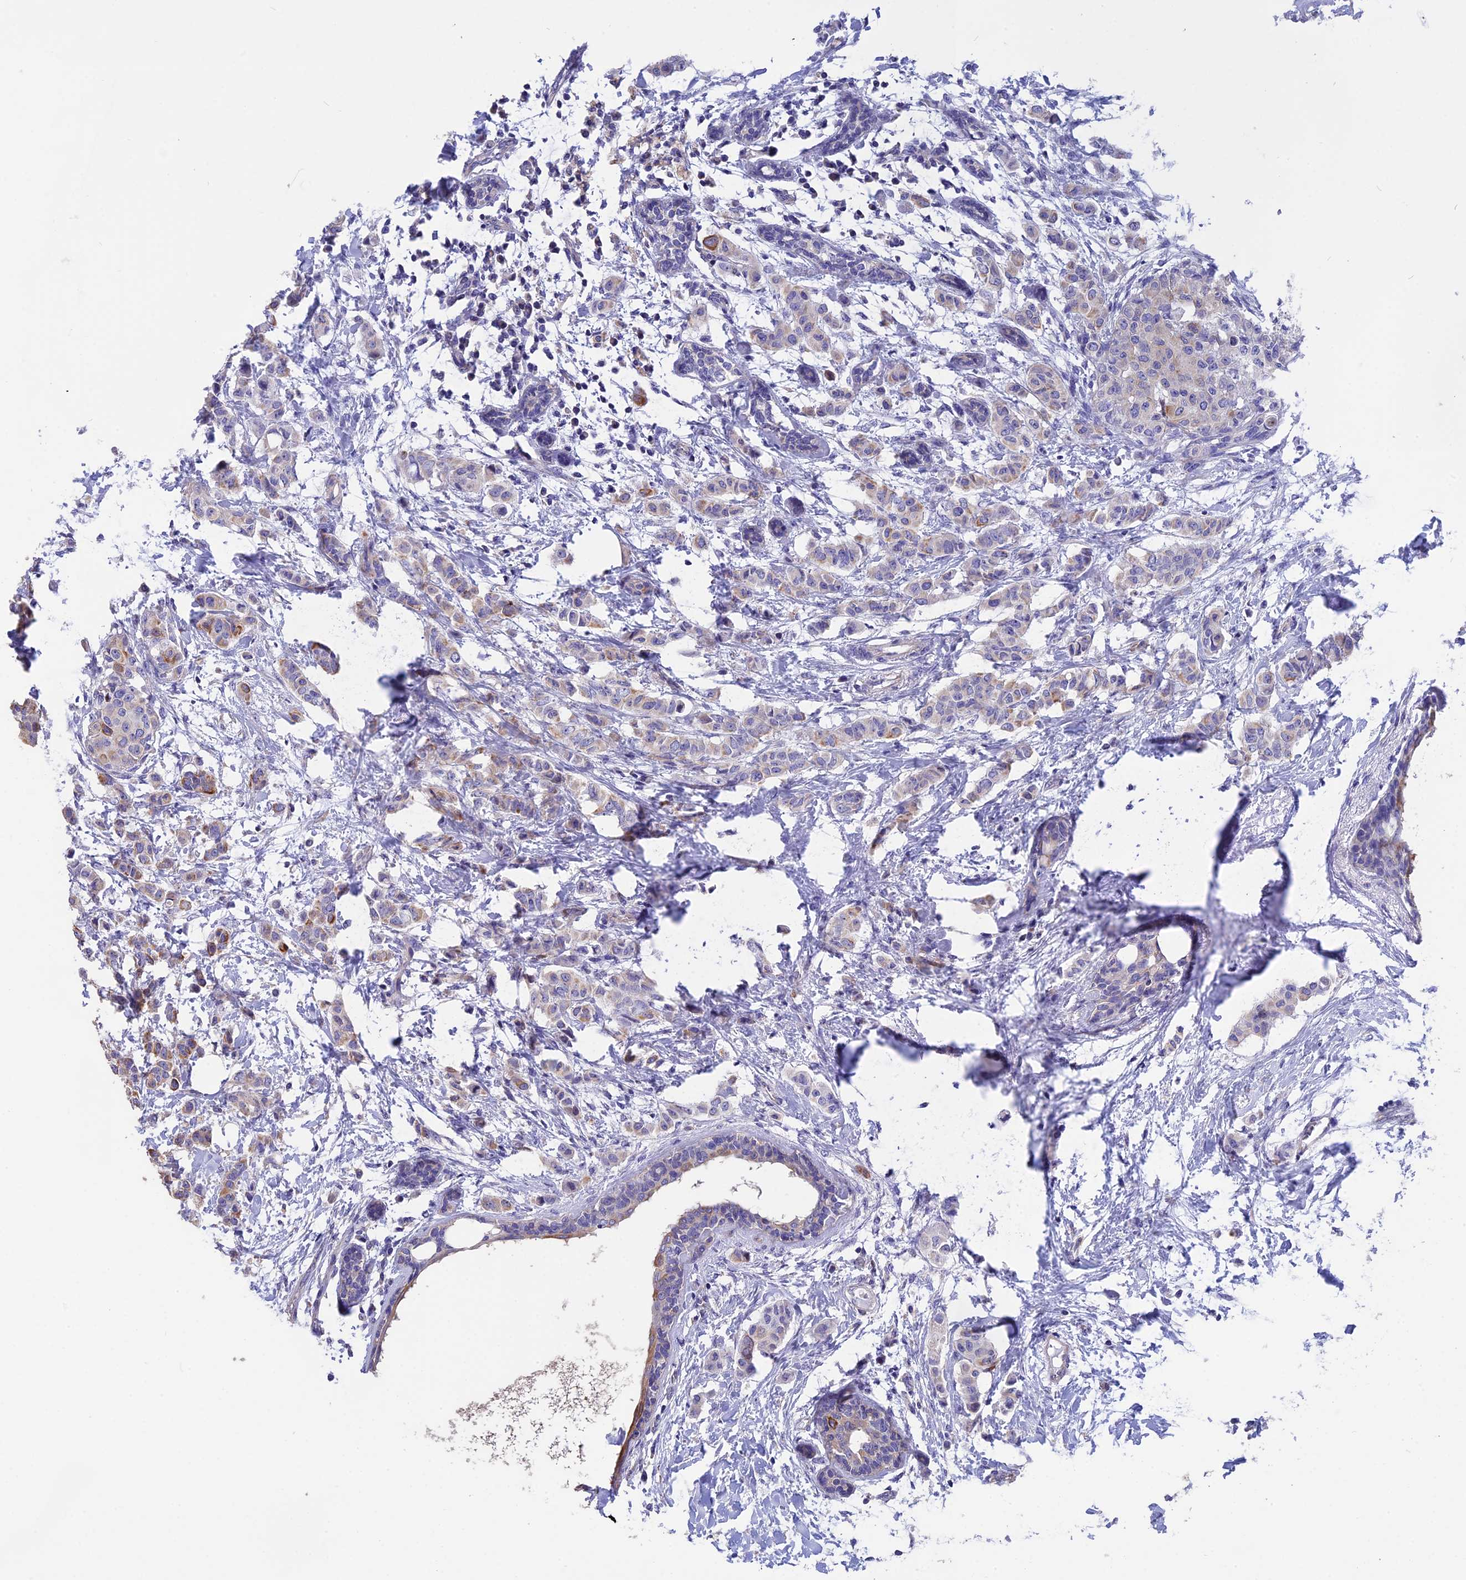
{"staining": {"intensity": "moderate", "quantity": "<25%", "location": "cytoplasmic/membranous"}, "tissue": "breast cancer", "cell_type": "Tumor cells", "image_type": "cancer", "snomed": [{"axis": "morphology", "description": "Duct carcinoma"}, {"axis": "topography", "description": "Breast"}], "caption": "This image demonstrates IHC staining of human invasive ductal carcinoma (breast), with low moderate cytoplasmic/membranous positivity in about <25% of tumor cells.", "gene": "CYP2U1", "patient": {"sex": "female", "age": 40}}